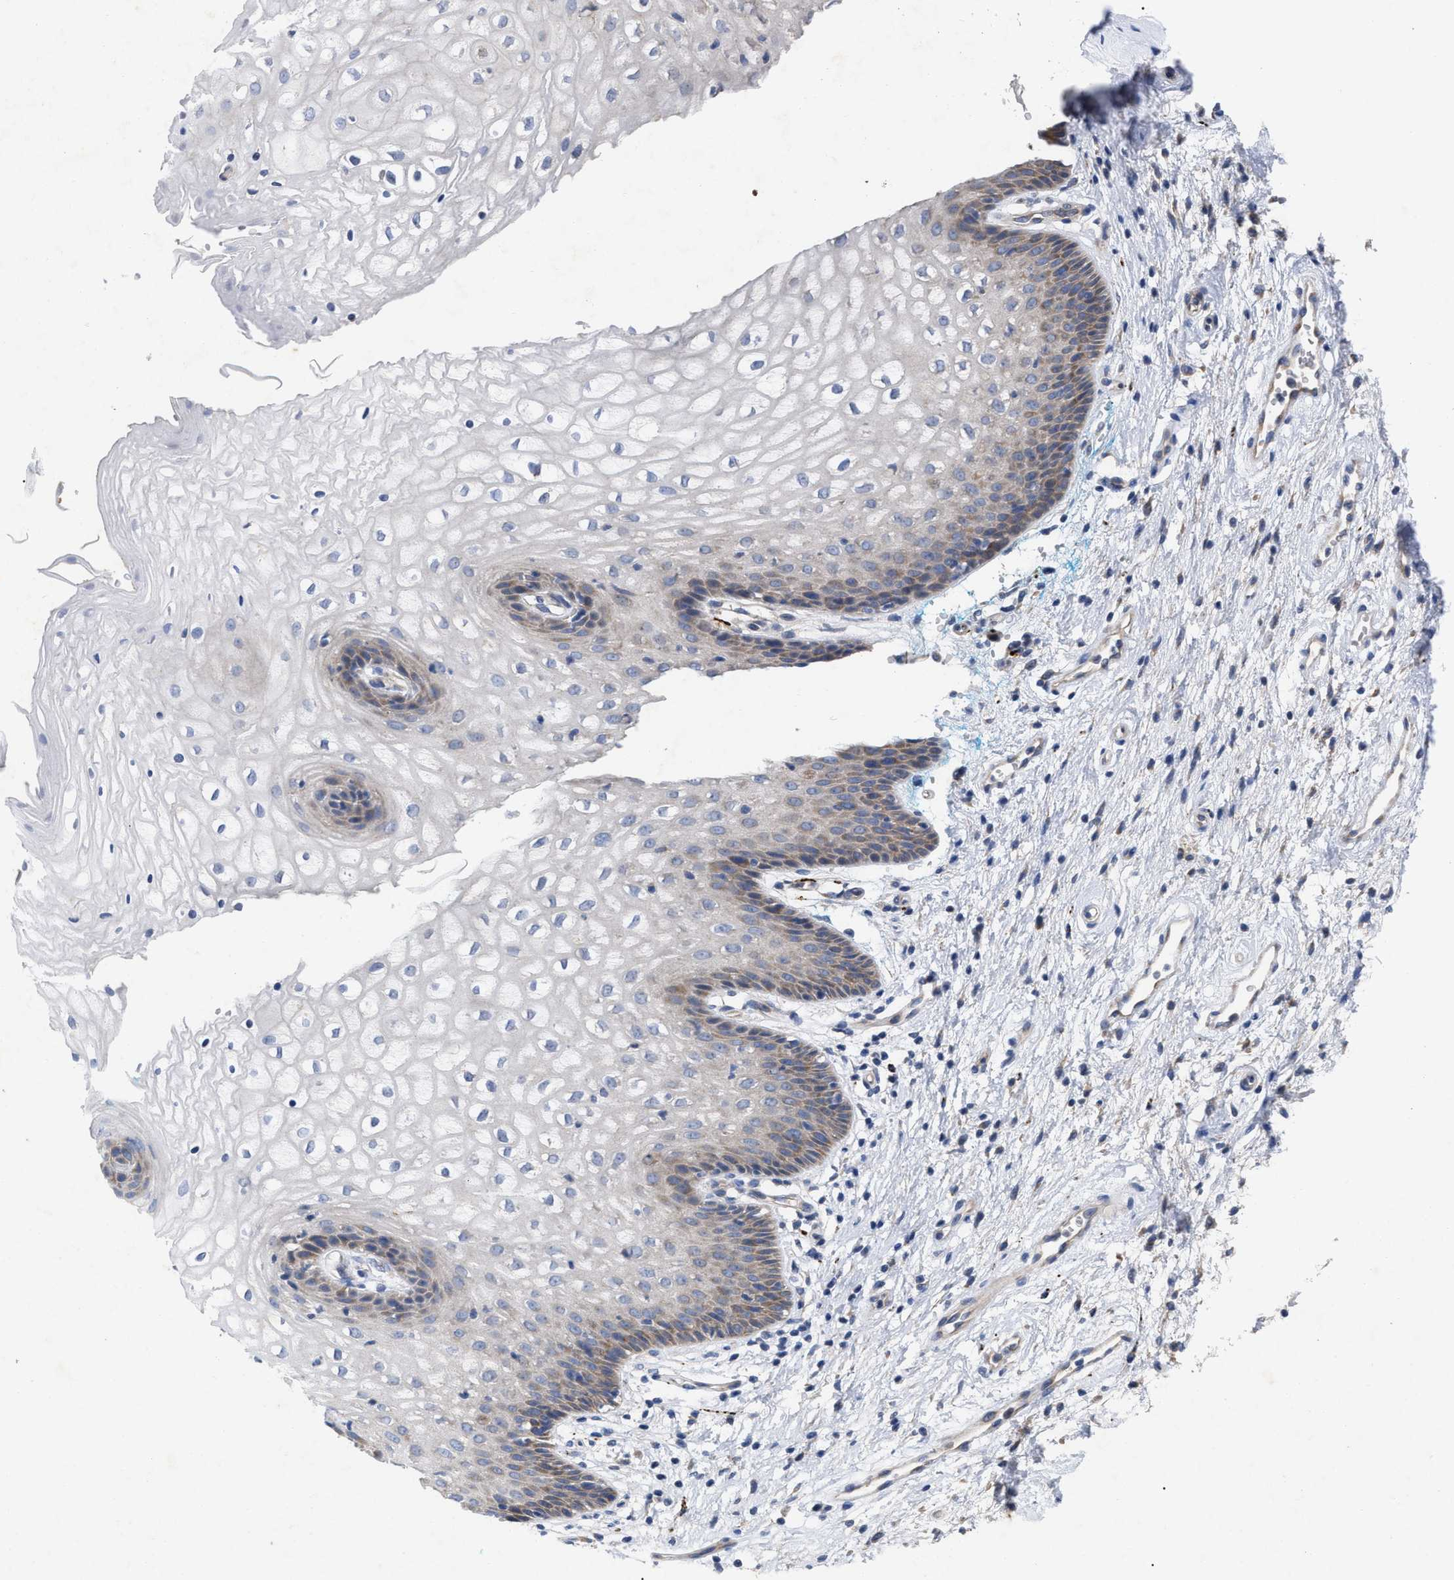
{"staining": {"intensity": "moderate", "quantity": "<25%", "location": "cytoplasmic/membranous"}, "tissue": "vagina", "cell_type": "Squamous epithelial cells", "image_type": "normal", "snomed": [{"axis": "morphology", "description": "Normal tissue, NOS"}, {"axis": "topography", "description": "Vagina"}], "caption": "DAB immunohistochemical staining of unremarkable vagina demonstrates moderate cytoplasmic/membranous protein expression in about <25% of squamous epithelial cells.", "gene": "VIP", "patient": {"sex": "female", "age": 34}}